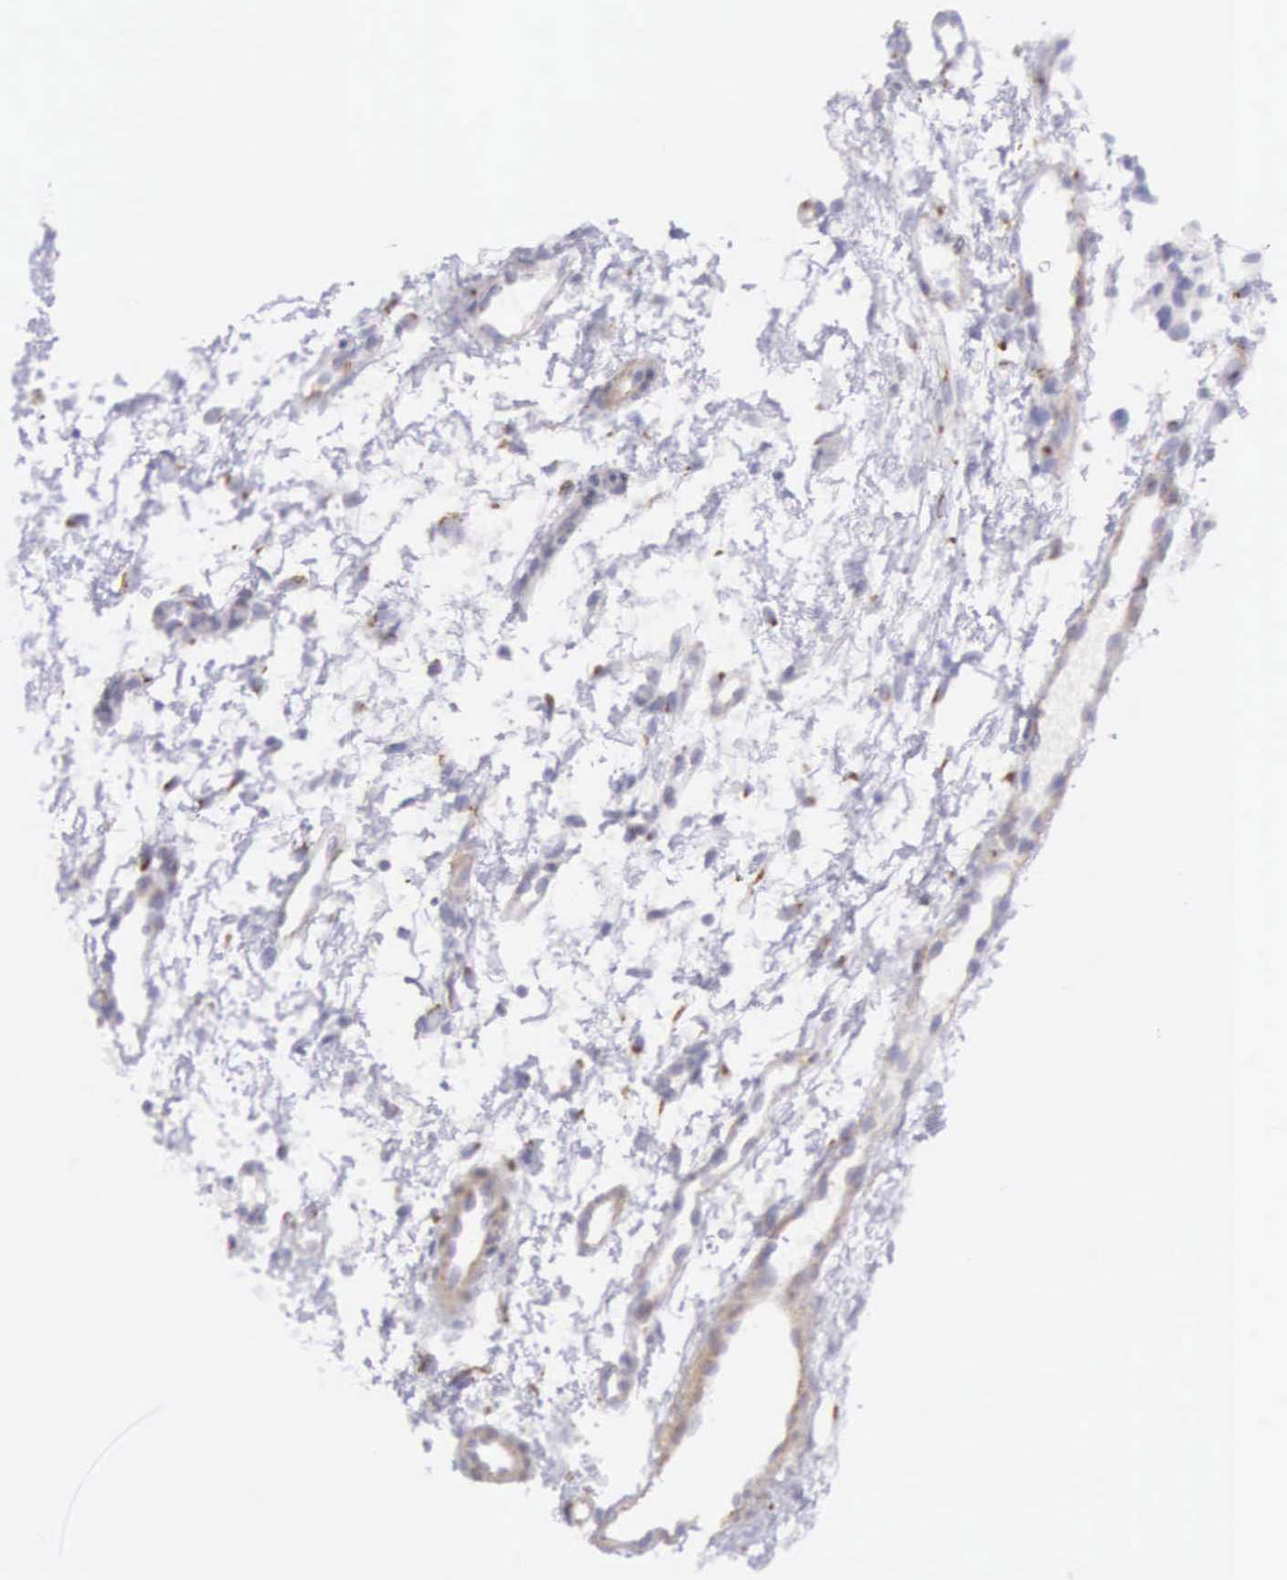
{"staining": {"intensity": "negative", "quantity": "none", "location": "none"}, "tissue": "glioma", "cell_type": "Tumor cells", "image_type": "cancer", "snomed": [{"axis": "morphology", "description": "Glioma, malignant, High grade"}, {"axis": "topography", "description": "Brain"}], "caption": "Malignant glioma (high-grade) stained for a protein using immunohistochemistry (IHC) exhibits no expression tumor cells.", "gene": "ARFGAP3", "patient": {"sex": "male", "age": 77}}